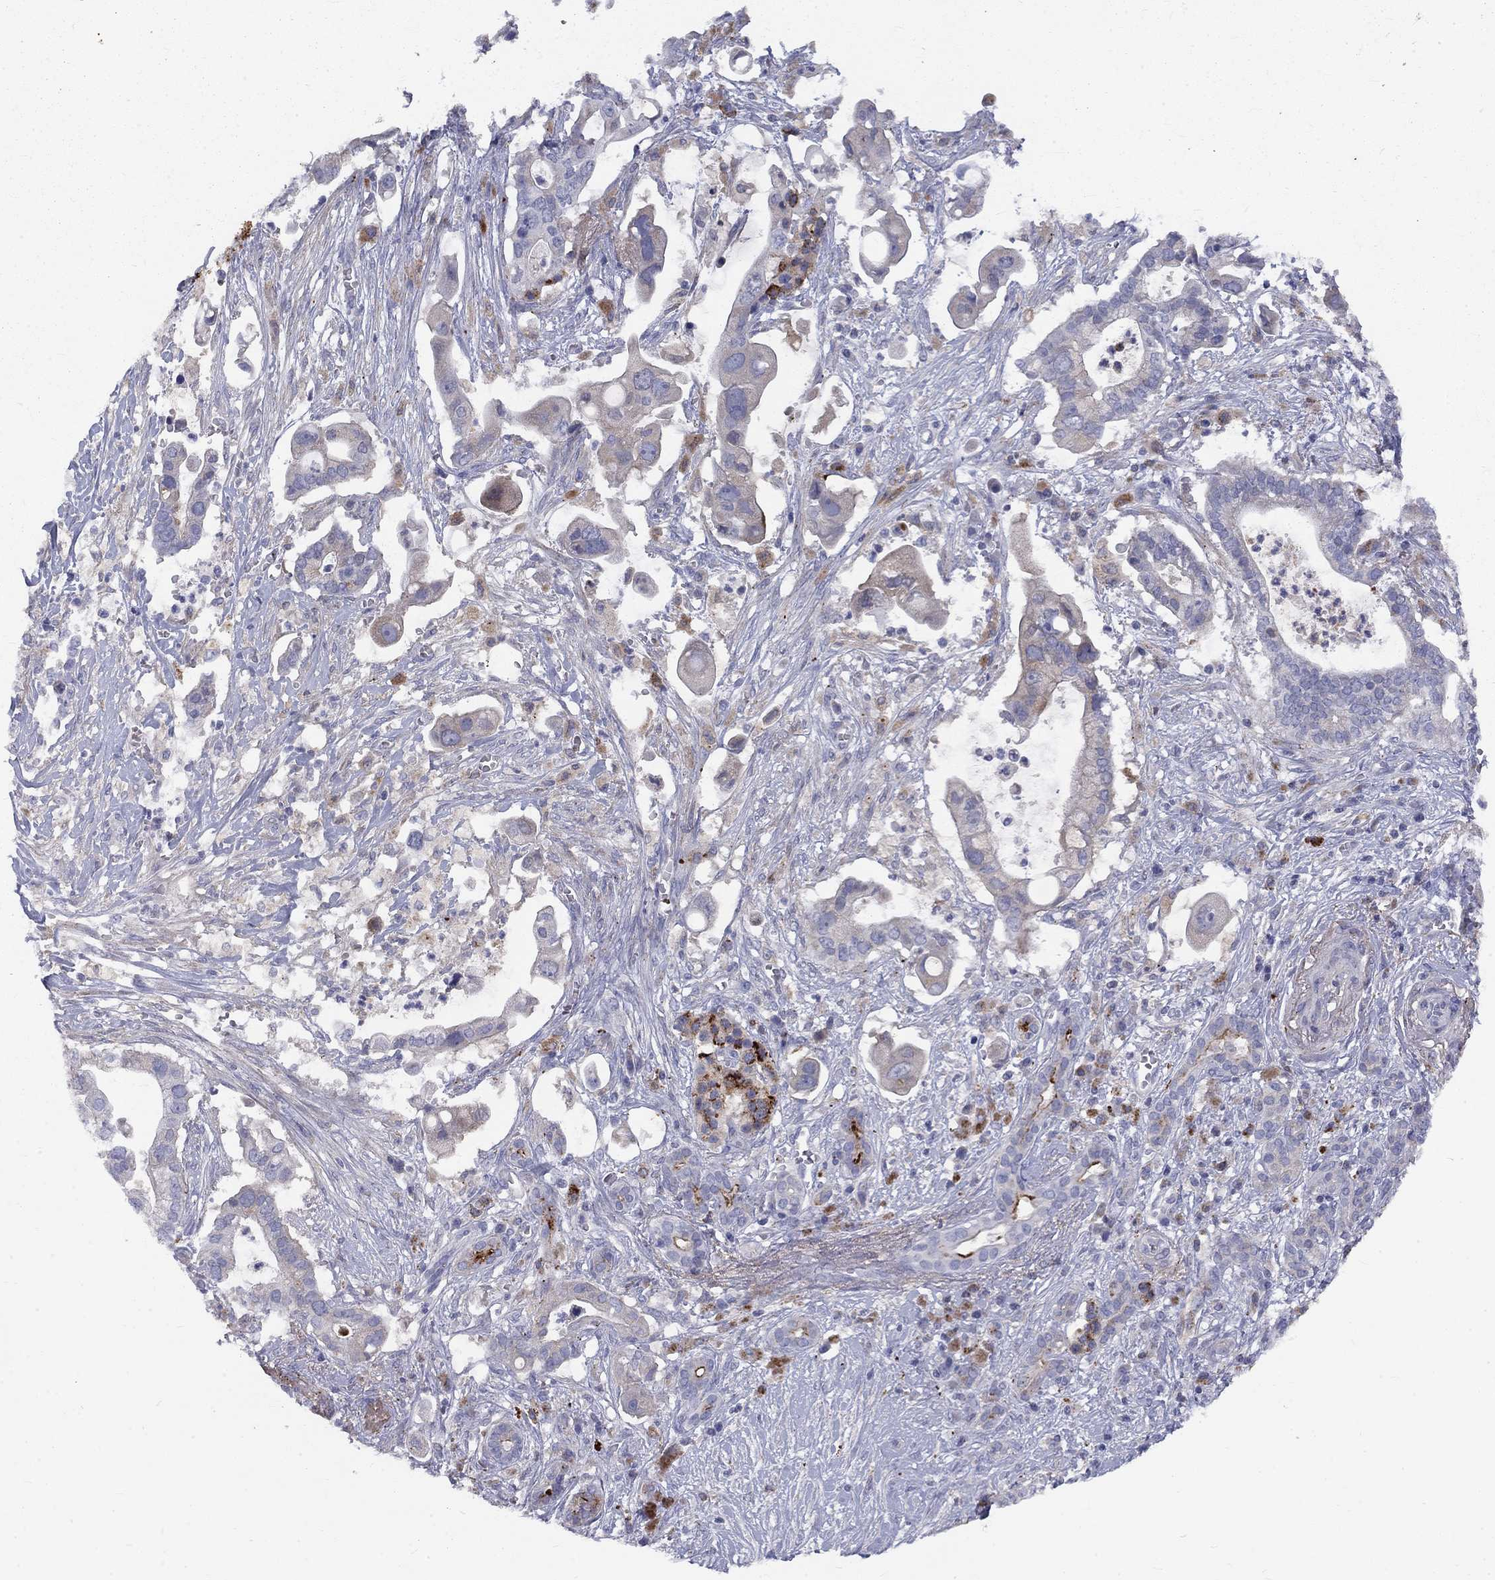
{"staining": {"intensity": "strong", "quantity": "<25%", "location": "cytoplasmic/membranous"}, "tissue": "pancreatic cancer", "cell_type": "Tumor cells", "image_type": "cancer", "snomed": [{"axis": "morphology", "description": "Adenocarcinoma, NOS"}, {"axis": "topography", "description": "Pancreas"}], "caption": "Human pancreatic adenocarcinoma stained with a brown dye displays strong cytoplasmic/membranous positive expression in about <25% of tumor cells.", "gene": "EPDR1", "patient": {"sex": "male", "age": 61}}